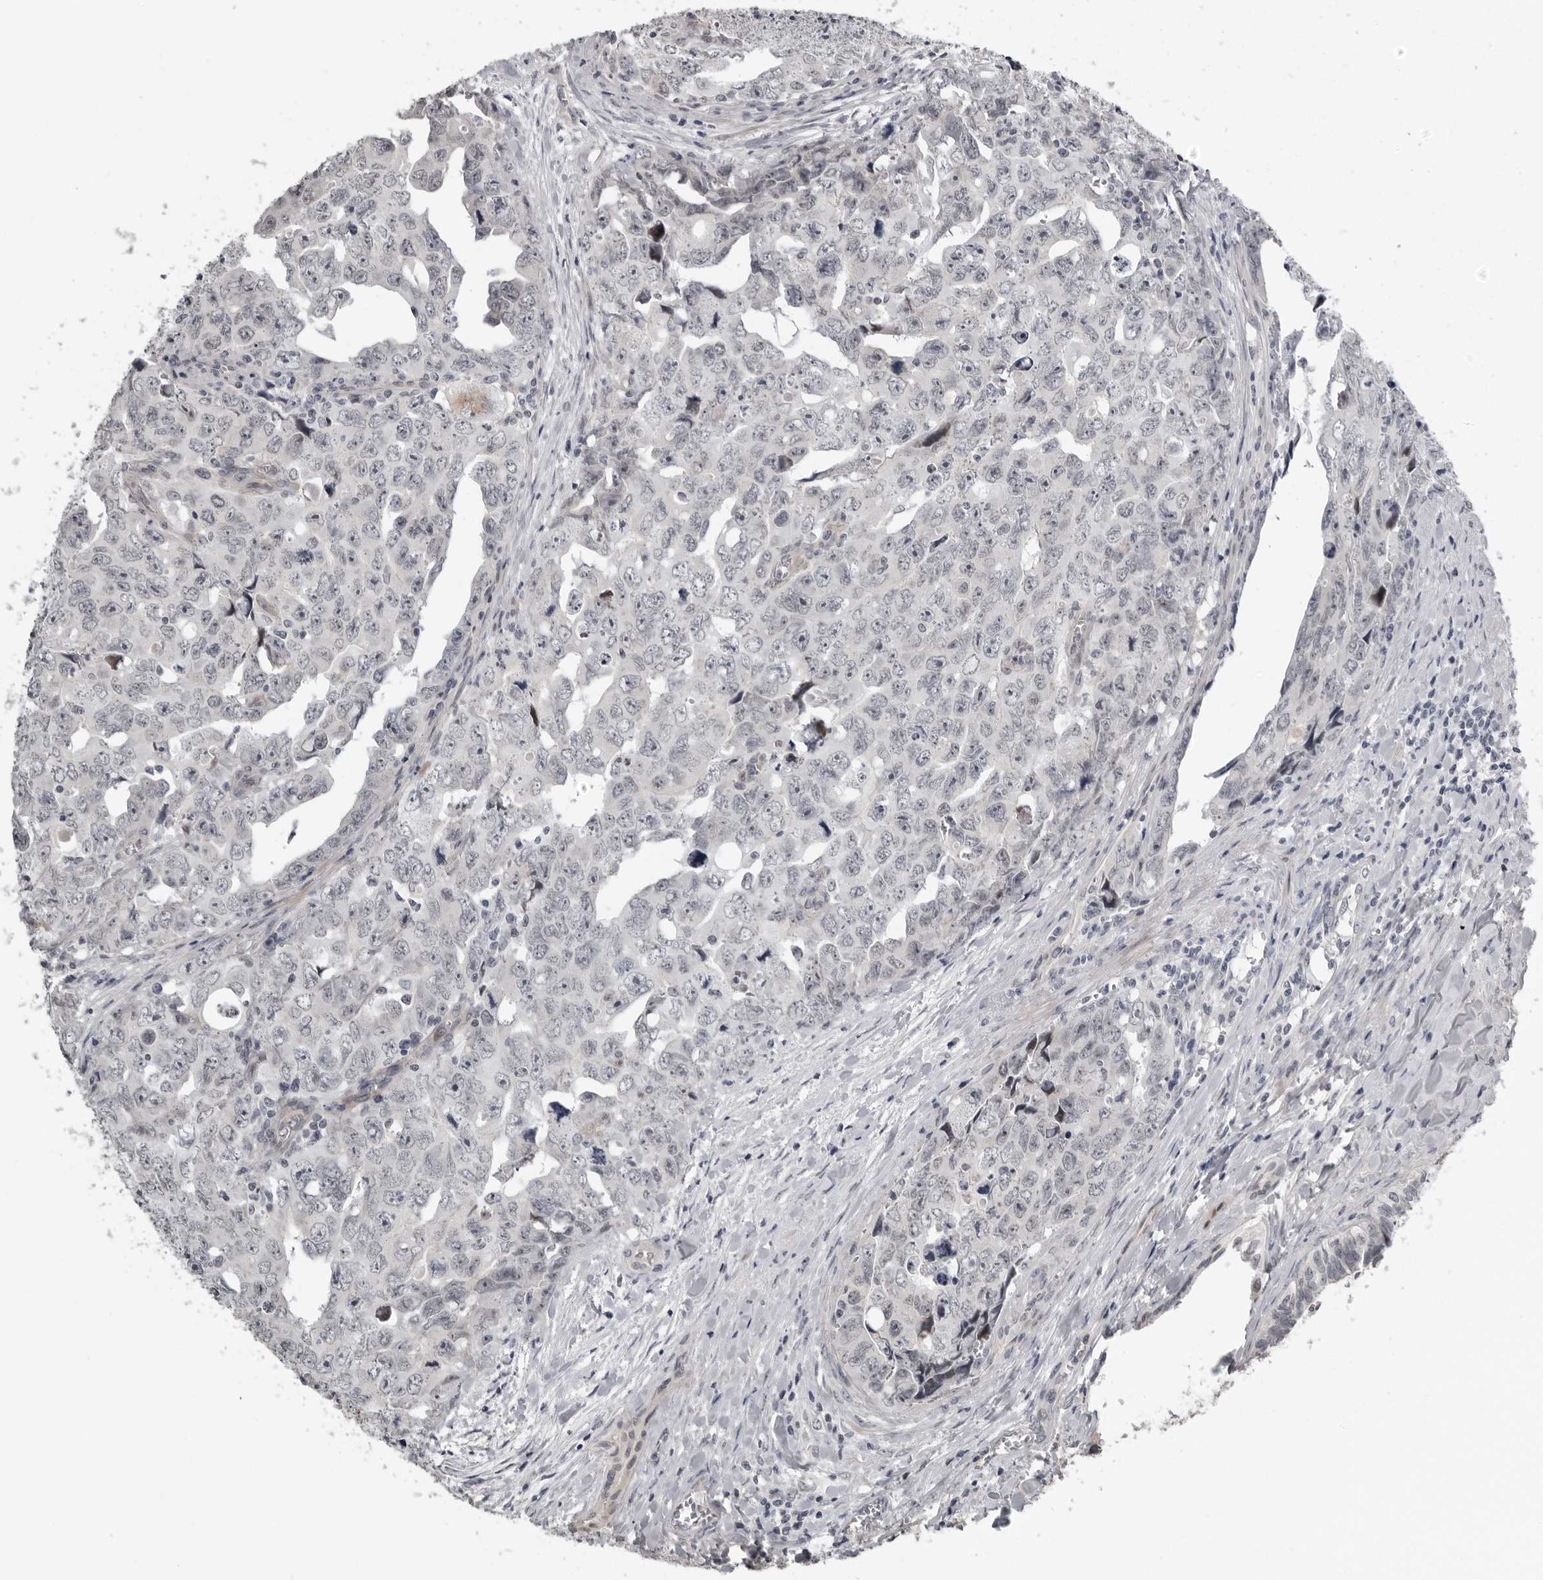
{"staining": {"intensity": "negative", "quantity": "none", "location": "none"}, "tissue": "testis cancer", "cell_type": "Tumor cells", "image_type": "cancer", "snomed": [{"axis": "morphology", "description": "Carcinoma, Embryonal, NOS"}, {"axis": "topography", "description": "Testis"}], "caption": "Tumor cells show no significant staining in testis cancer (embryonal carcinoma).", "gene": "PRRX2", "patient": {"sex": "male", "age": 28}}